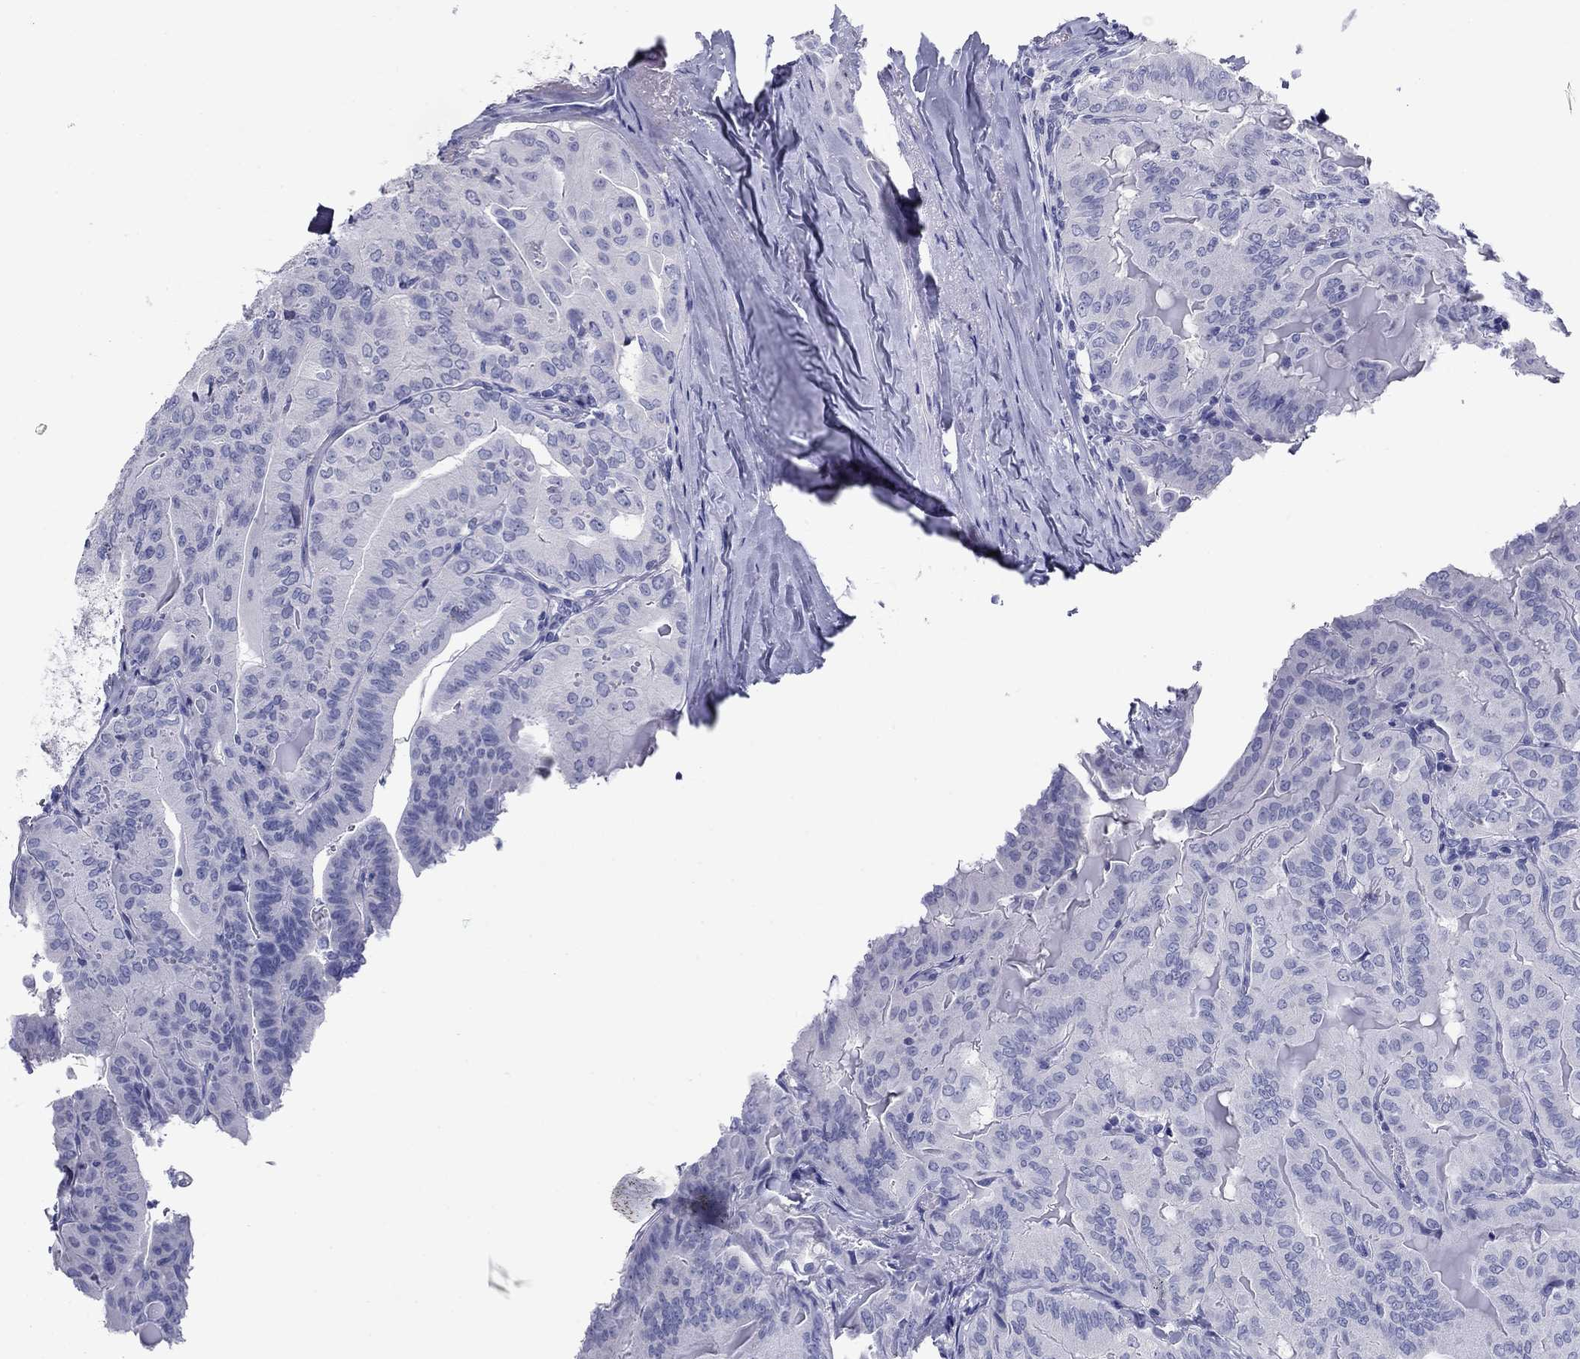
{"staining": {"intensity": "negative", "quantity": "none", "location": "none"}, "tissue": "thyroid cancer", "cell_type": "Tumor cells", "image_type": "cancer", "snomed": [{"axis": "morphology", "description": "Papillary adenocarcinoma, NOS"}, {"axis": "topography", "description": "Thyroid gland"}], "caption": "Tumor cells are negative for brown protein staining in thyroid cancer.", "gene": "NPPA", "patient": {"sex": "female", "age": 68}}